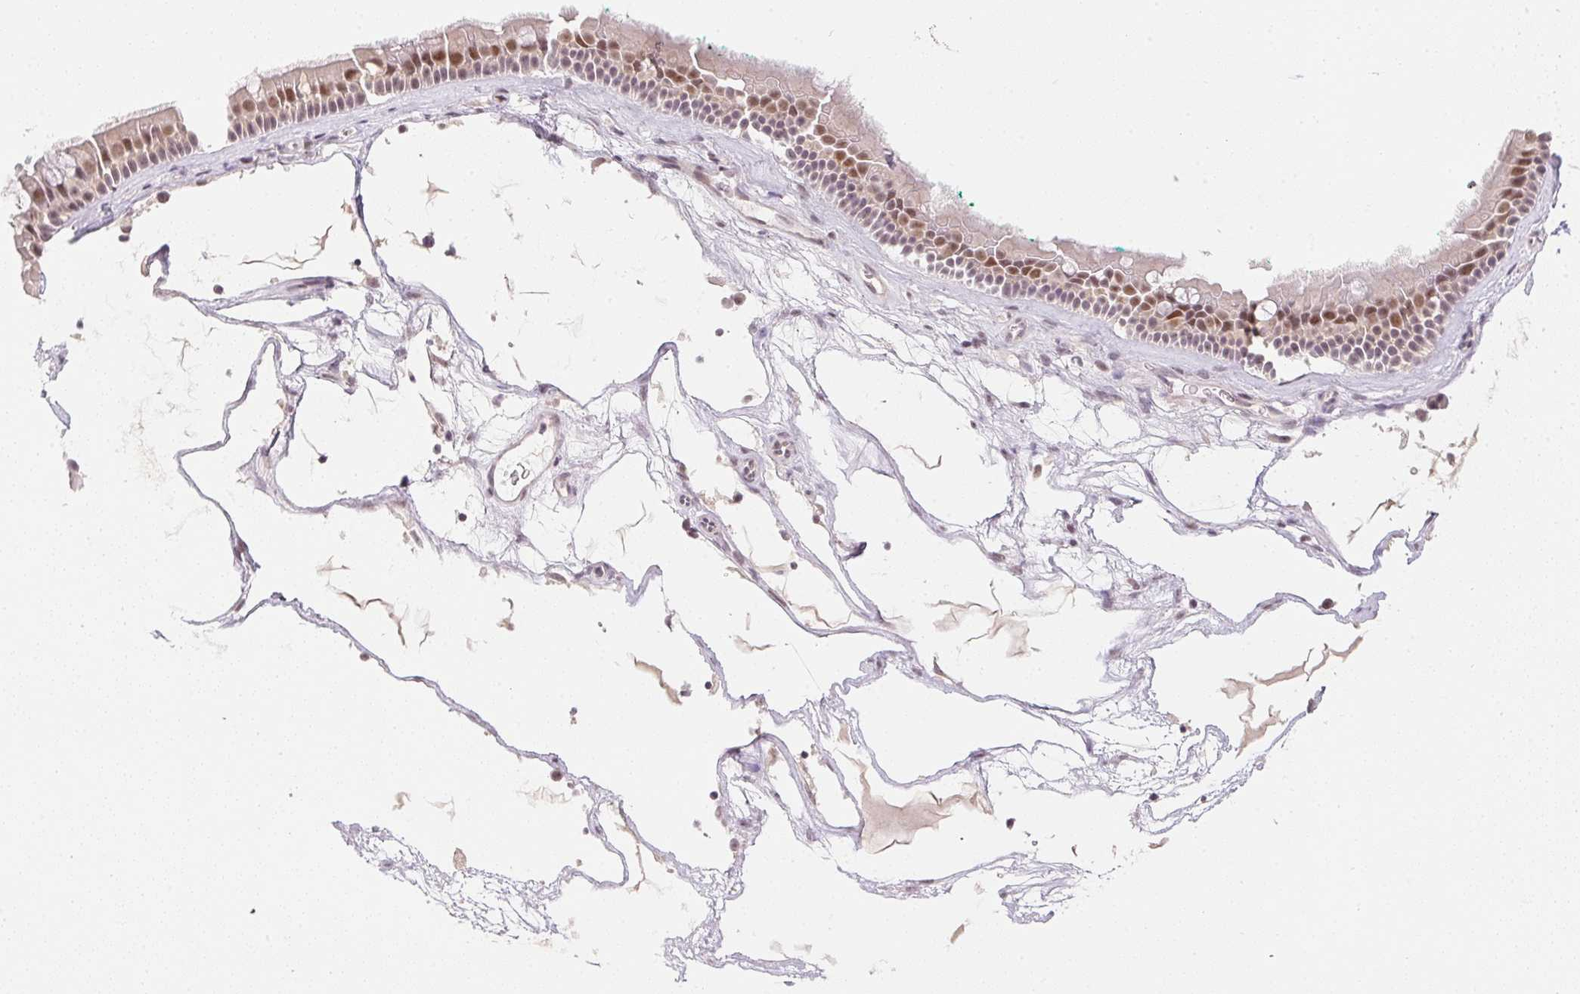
{"staining": {"intensity": "weak", "quantity": ">75%", "location": "nuclear"}, "tissue": "nasopharynx", "cell_type": "Respiratory epithelial cells", "image_type": "normal", "snomed": [{"axis": "morphology", "description": "Normal tissue, NOS"}, {"axis": "topography", "description": "Nasopharynx"}], "caption": "Protein expression analysis of unremarkable nasopharynx reveals weak nuclear positivity in approximately >75% of respiratory epithelial cells.", "gene": "KDM4D", "patient": {"sex": "male", "age": 68}}